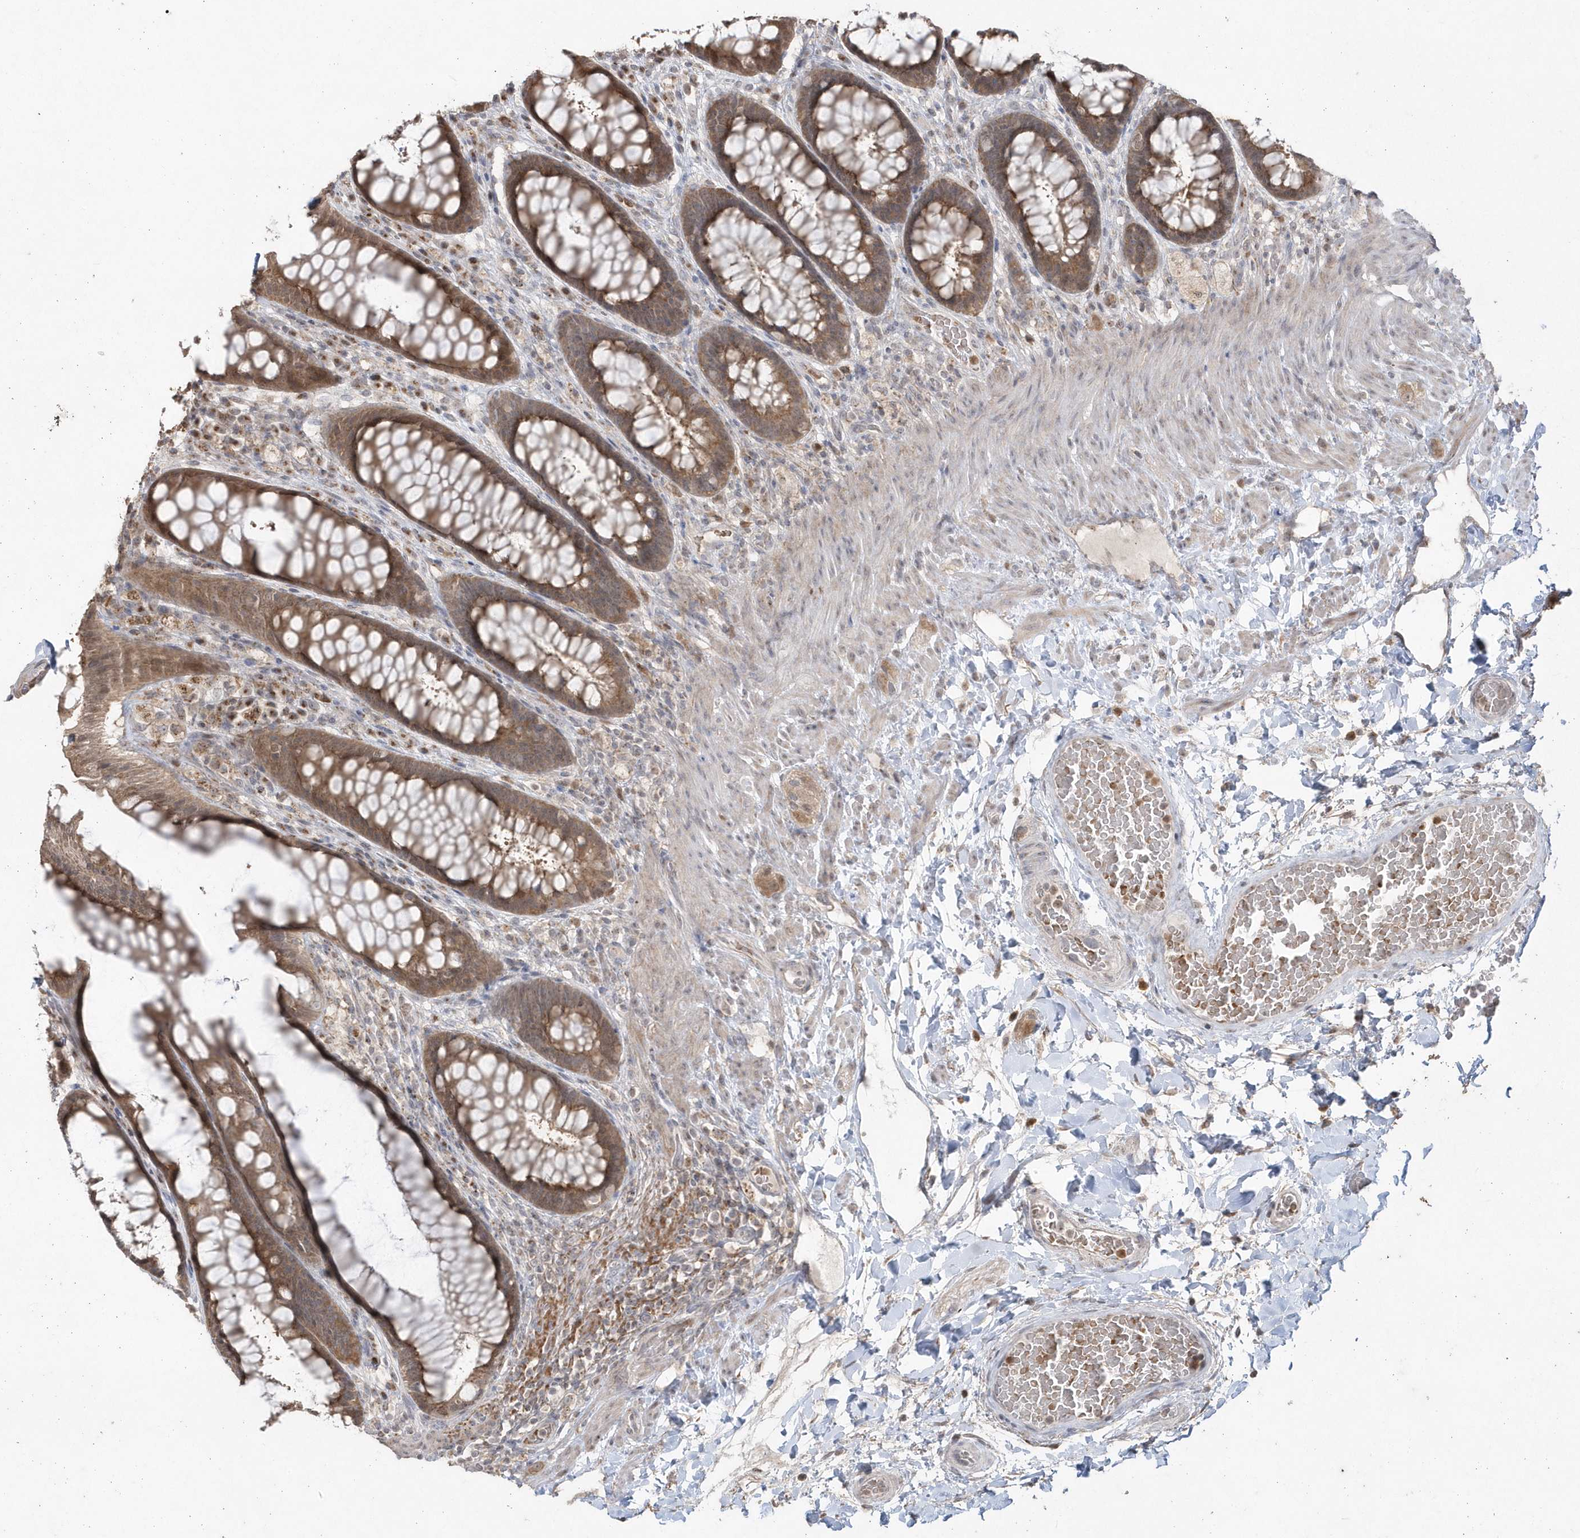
{"staining": {"intensity": "moderate", "quantity": ">75%", "location": "cytoplasmic/membranous"}, "tissue": "rectum", "cell_type": "Glandular cells", "image_type": "normal", "snomed": [{"axis": "morphology", "description": "Normal tissue, NOS"}, {"axis": "topography", "description": "Rectum"}], "caption": "A medium amount of moderate cytoplasmic/membranous expression is identified in approximately >75% of glandular cells in normal rectum.", "gene": "GEMIN6", "patient": {"sex": "female", "age": 46}}